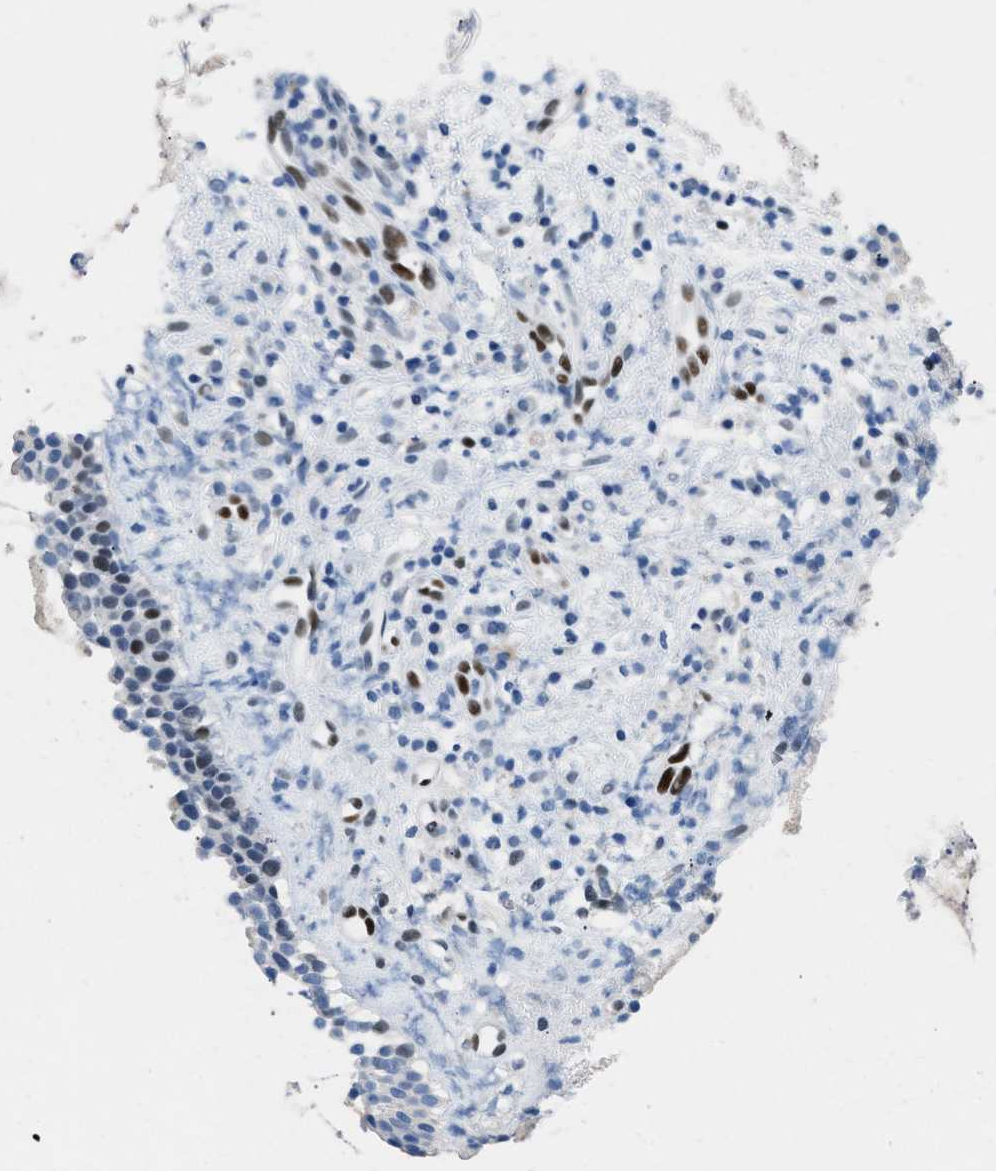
{"staining": {"intensity": "moderate", "quantity": "<25%", "location": "nuclear"}, "tissue": "nasopharynx", "cell_type": "Respiratory epithelial cells", "image_type": "normal", "snomed": [{"axis": "morphology", "description": "Normal tissue, NOS"}, {"axis": "topography", "description": "Nasopharynx"}], "caption": "Benign nasopharynx exhibits moderate nuclear positivity in about <25% of respiratory epithelial cells.", "gene": "LEF1", "patient": {"sex": "male", "age": 21}}